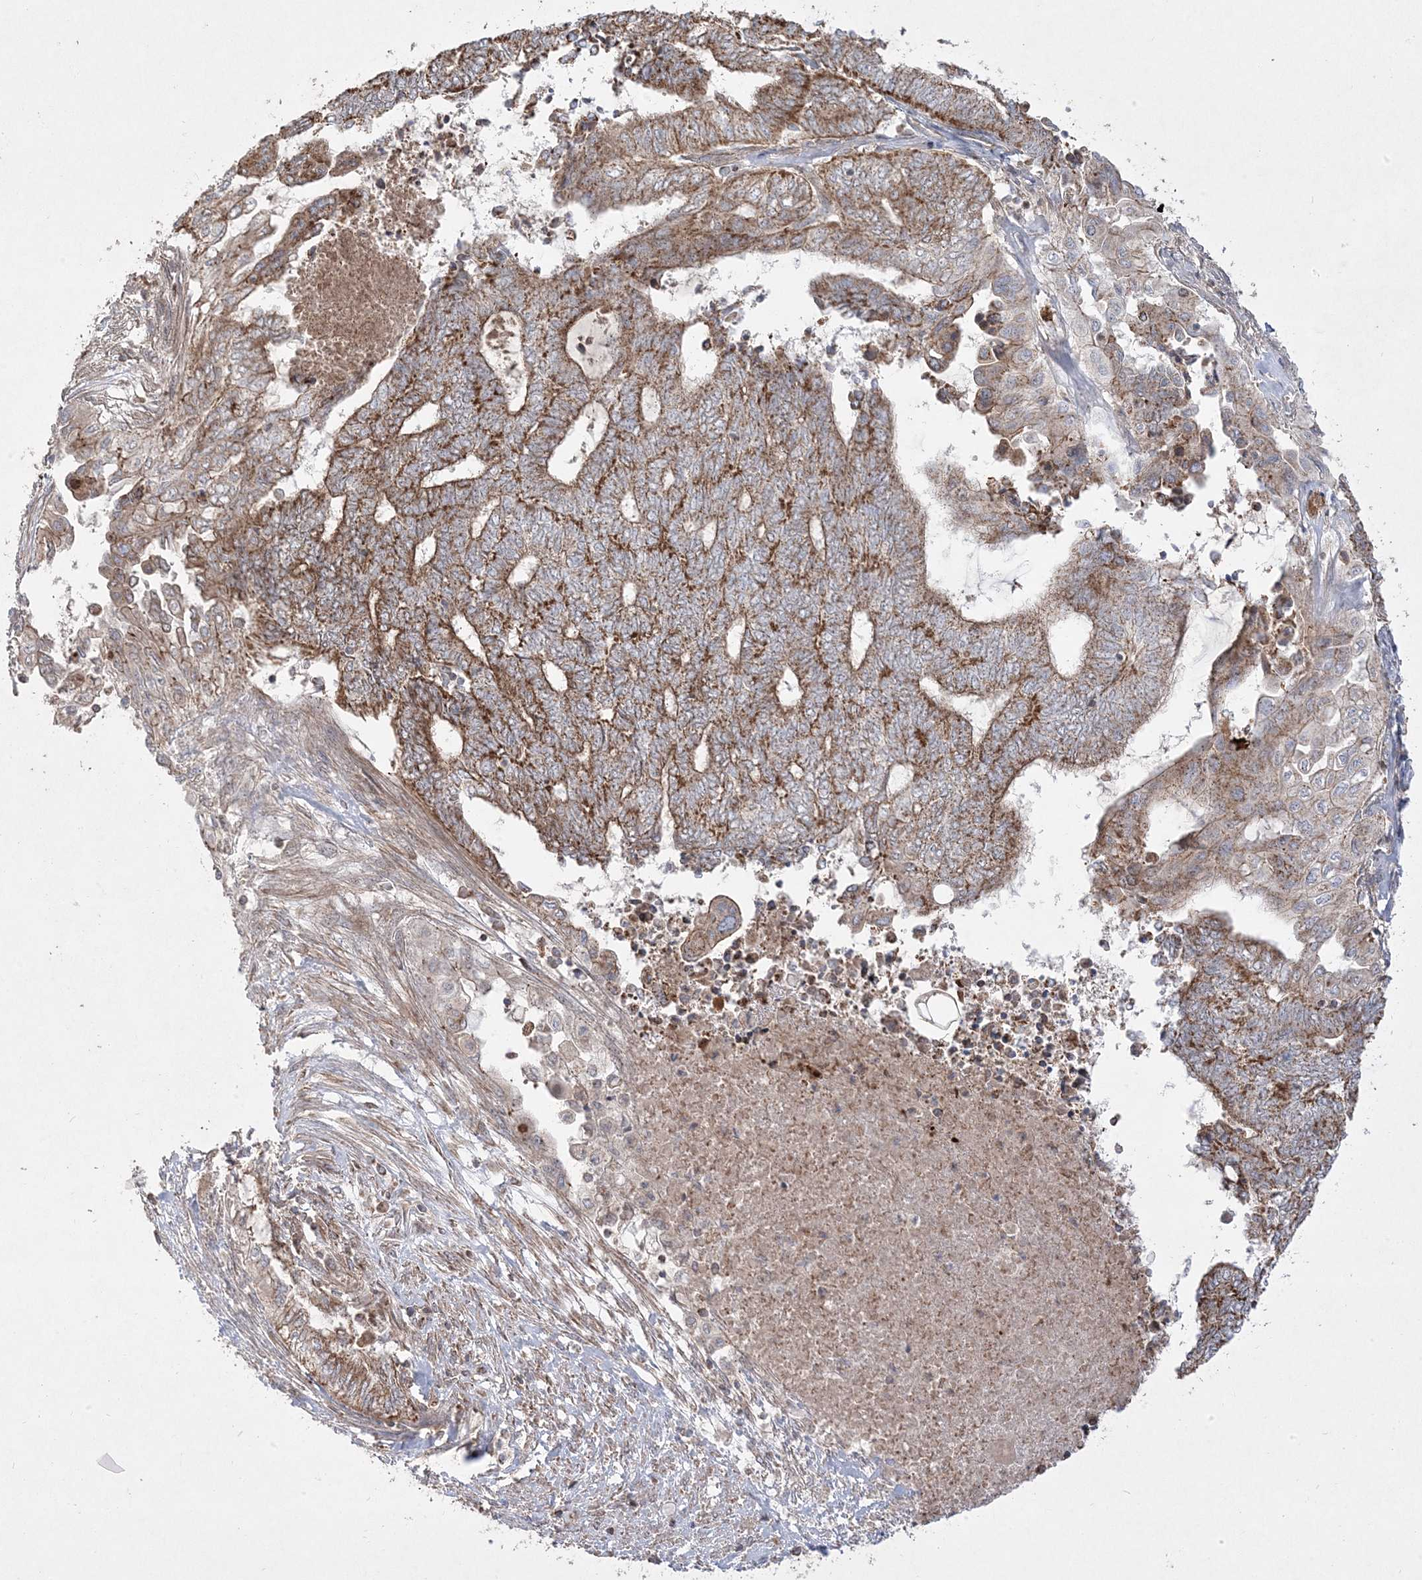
{"staining": {"intensity": "moderate", "quantity": ">75%", "location": "cytoplasmic/membranous"}, "tissue": "endometrial cancer", "cell_type": "Tumor cells", "image_type": "cancer", "snomed": [{"axis": "morphology", "description": "Adenocarcinoma, NOS"}, {"axis": "topography", "description": "Uterus"}, {"axis": "topography", "description": "Endometrium"}], "caption": "Endometrial cancer (adenocarcinoma) stained with immunohistochemistry demonstrates moderate cytoplasmic/membranous expression in about >75% of tumor cells. Using DAB (brown) and hematoxylin (blue) stains, captured at high magnification using brightfield microscopy.", "gene": "CLUAP1", "patient": {"sex": "female", "age": 70}}